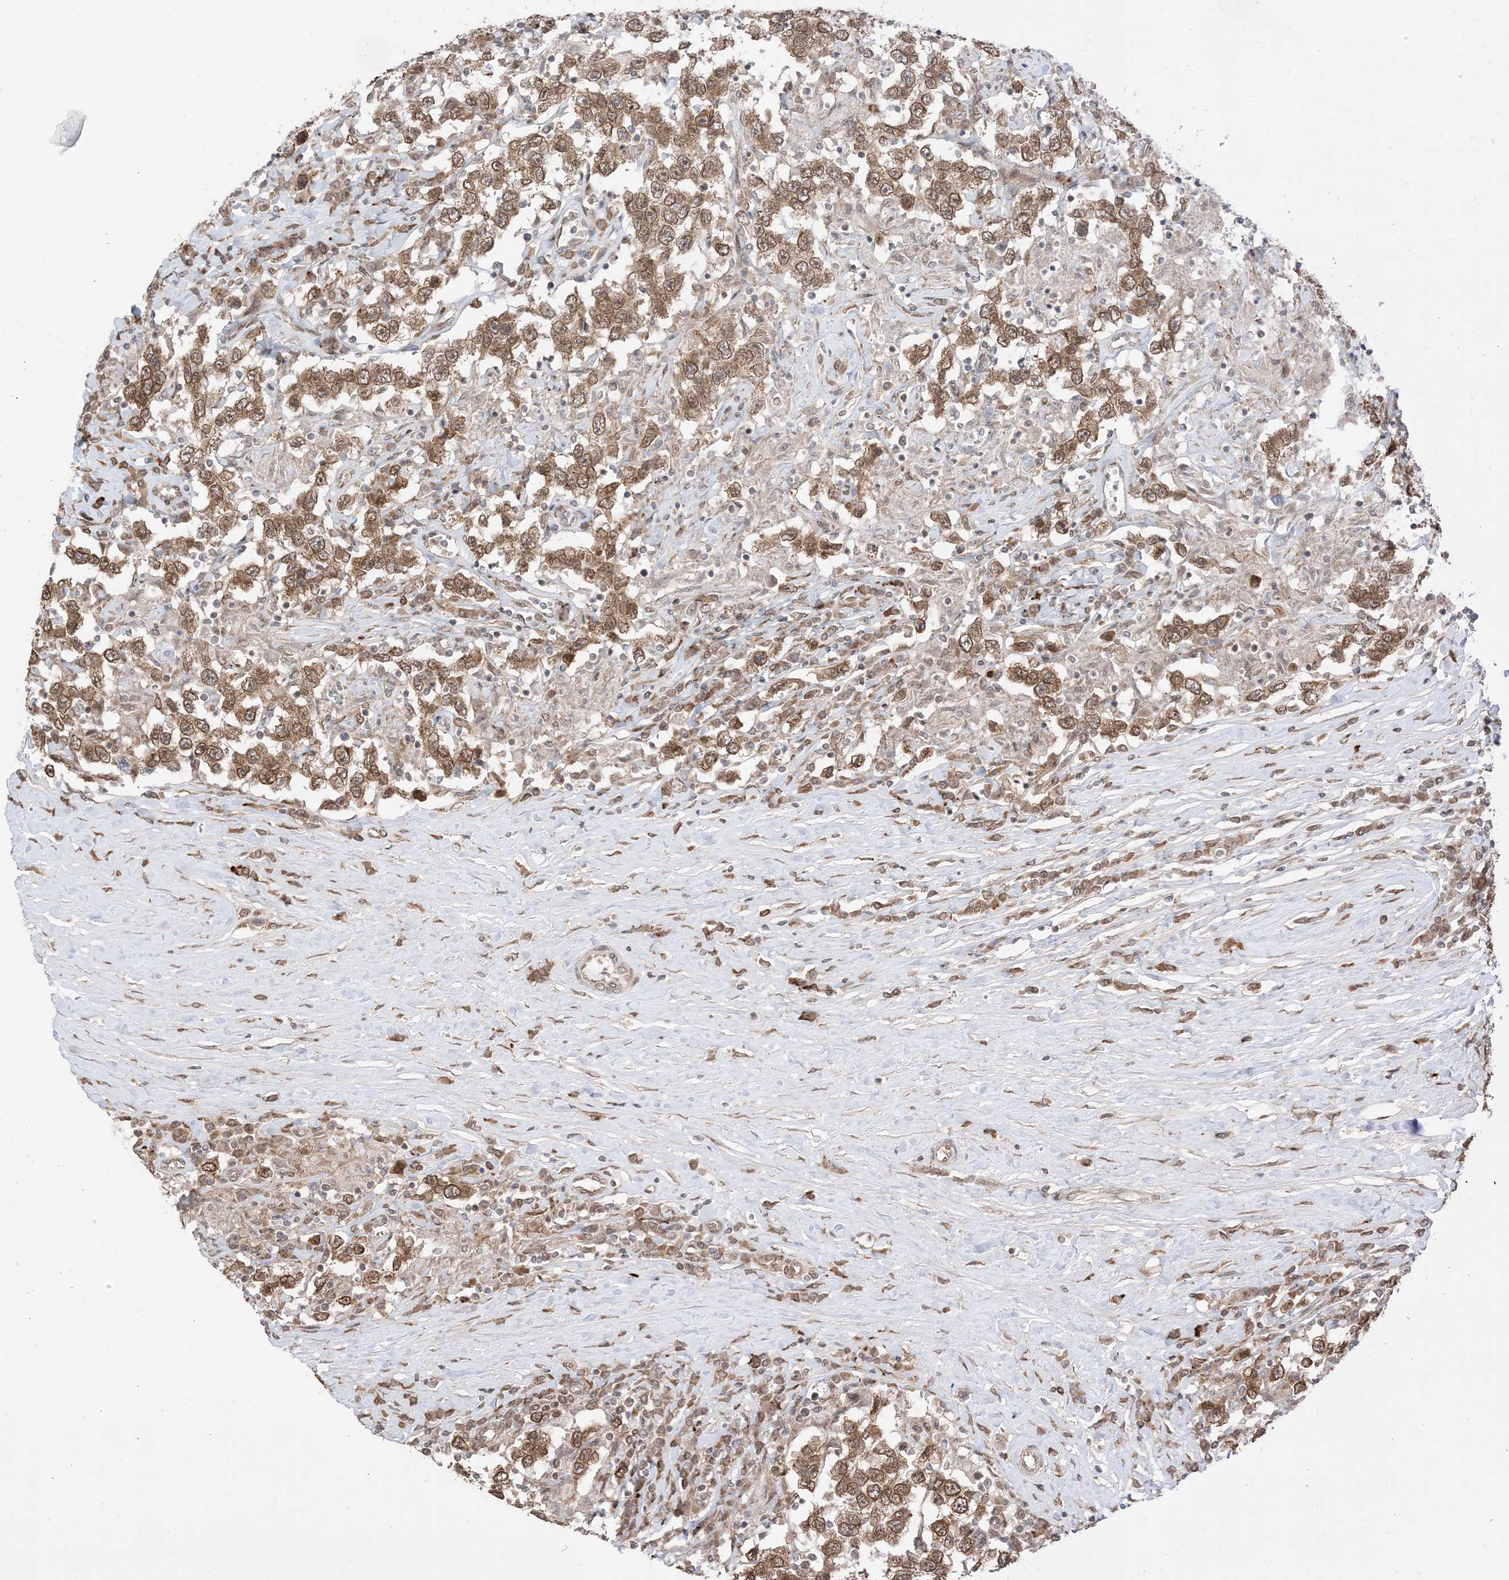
{"staining": {"intensity": "strong", "quantity": ">75%", "location": "cytoplasmic/membranous,nuclear"}, "tissue": "testis cancer", "cell_type": "Tumor cells", "image_type": "cancer", "snomed": [{"axis": "morphology", "description": "Seminoma, NOS"}, {"axis": "topography", "description": "Testis"}], "caption": "Human testis seminoma stained with a protein marker shows strong staining in tumor cells.", "gene": "UBE2E2", "patient": {"sex": "male", "age": 41}}